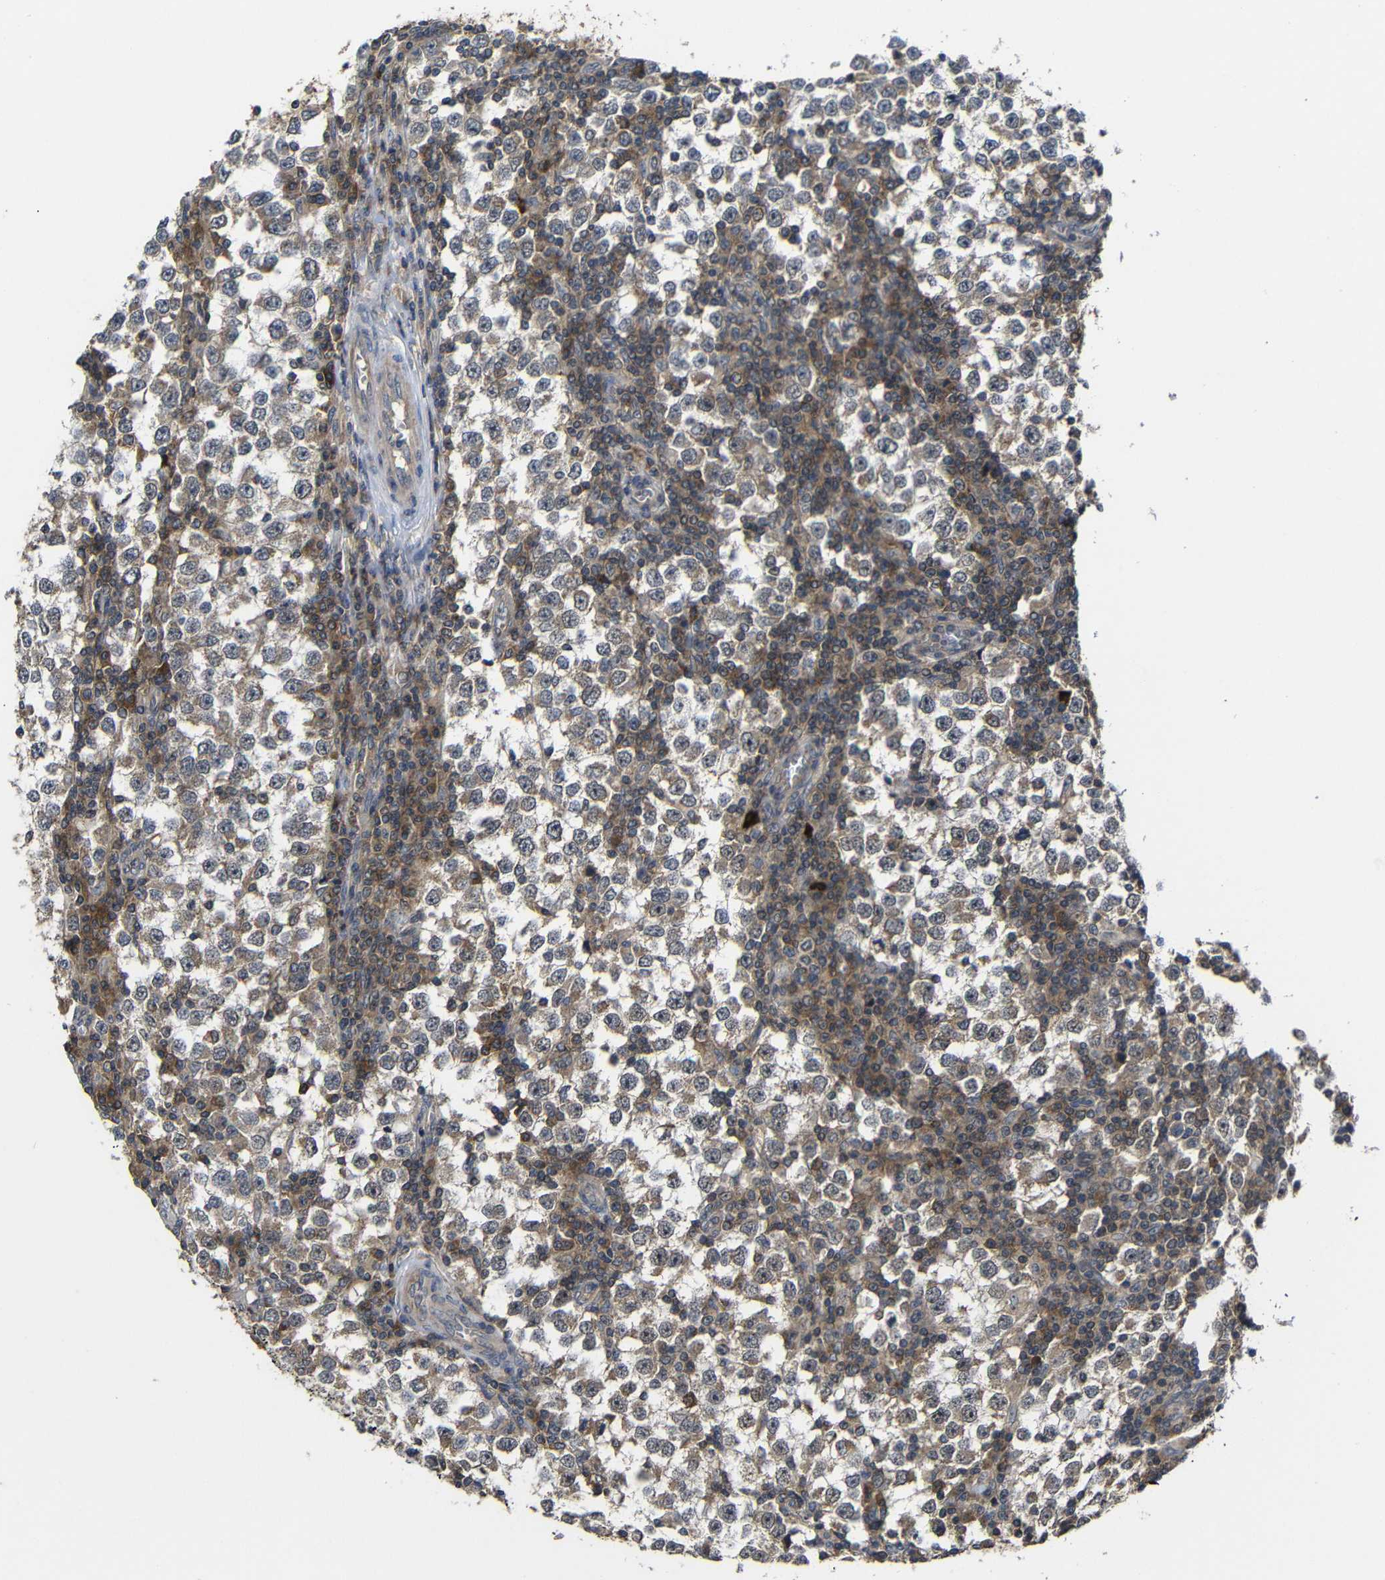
{"staining": {"intensity": "moderate", "quantity": "25%-75%", "location": "cytoplasmic/membranous"}, "tissue": "testis cancer", "cell_type": "Tumor cells", "image_type": "cancer", "snomed": [{"axis": "morphology", "description": "Seminoma, NOS"}, {"axis": "topography", "description": "Testis"}], "caption": "Immunohistochemical staining of human testis seminoma shows medium levels of moderate cytoplasmic/membranous protein staining in about 25%-75% of tumor cells.", "gene": "LPAR5", "patient": {"sex": "male", "age": 65}}